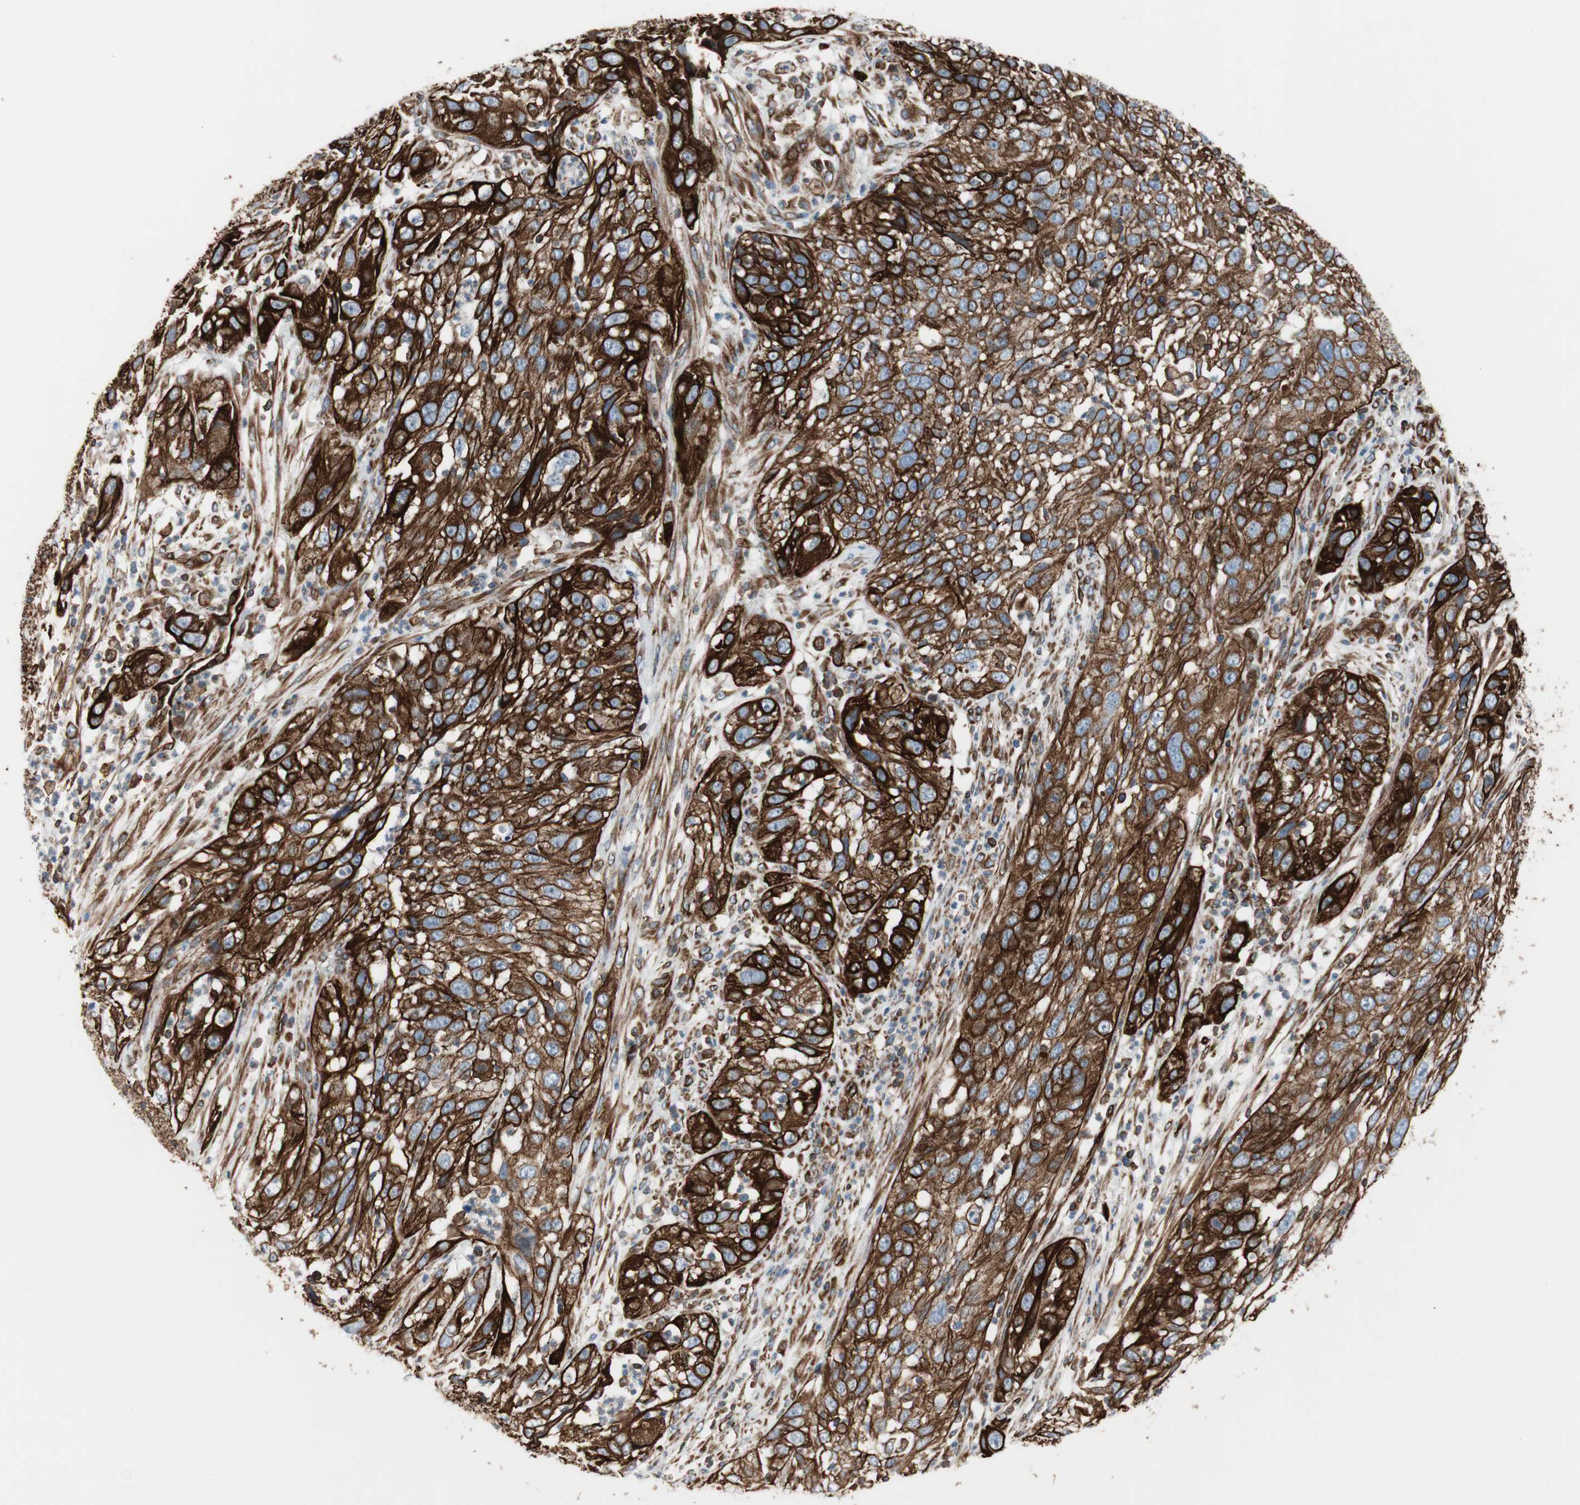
{"staining": {"intensity": "strong", "quantity": ">75%", "location": "cytoplasmic/membranous"}, "tissue": "cervical cancer", "cell_type": "Tumor cells", "image_type": "cancer", "snomed": [{"axis": "morphology", "description": "Squamous cell carcinoma, NOS"}, {"axis": "topography", "description": "Cervix"}], "caption": "Approximately >75% of tumor cells in human cervical cancer (squamous cell carcinoma) show strong cytoplasmic/membranous protein expression as visualized by brown immunohistochemical staining.", "gene": "TCTA", "patient": {"sex": "female", "age": 32}}